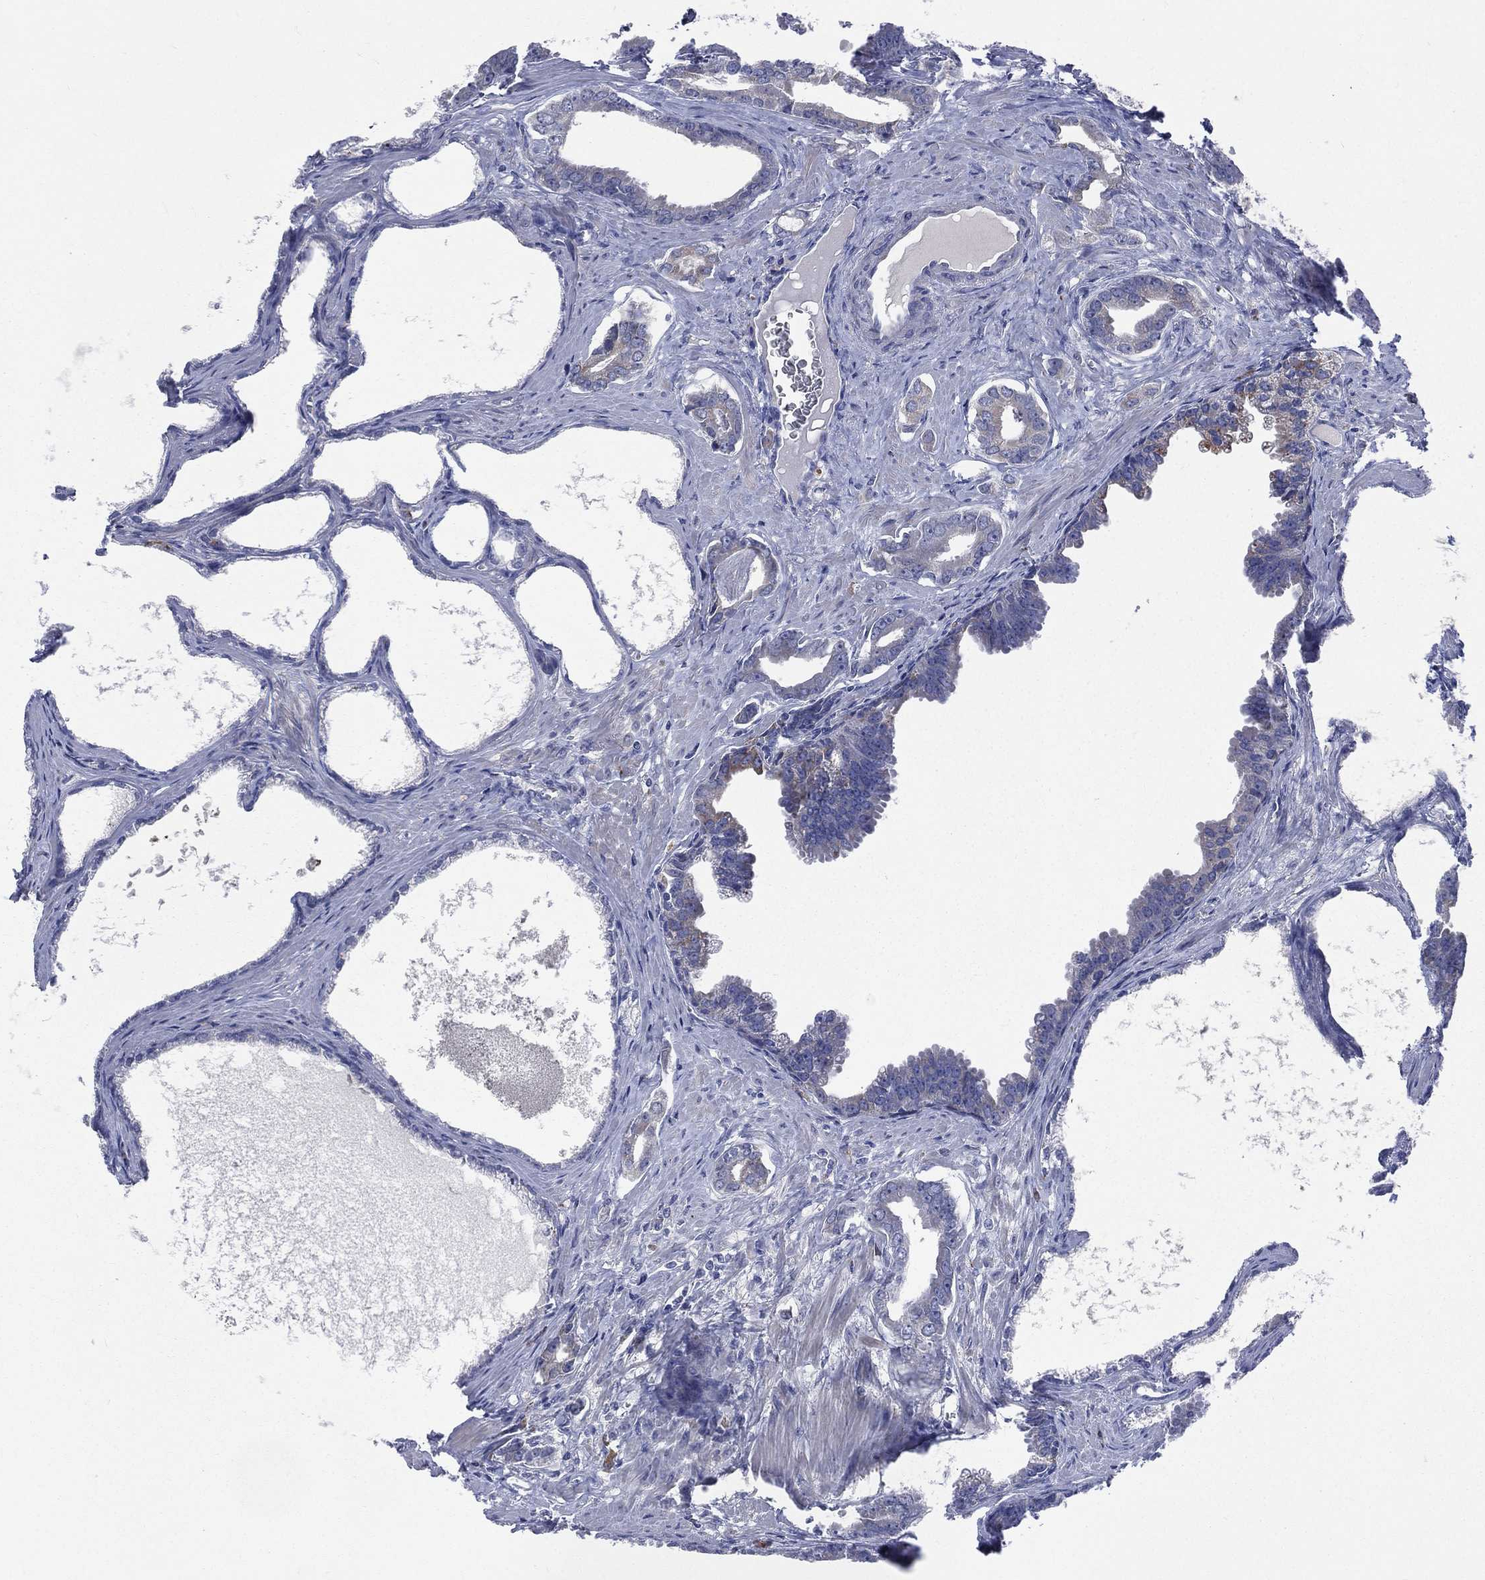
{"staining": {"intensity": "negative", "quantity": "none", "location": "none"}, "tissue": "prostate cancer", "cell_type": "Tumor cells", "image_type": "cancer", "snomed": [{"axis": "morphology", "description": "Adenocarcinoma, NOS"}, {"axis": "topography", "description": "Prostate"}], "caption": "Immunohistochemical staining of human prostate cancer demonstrates no significant expression in tumor cells.", "gene": "CCDC159", "patient": {"sex": "male", "age": 66}}